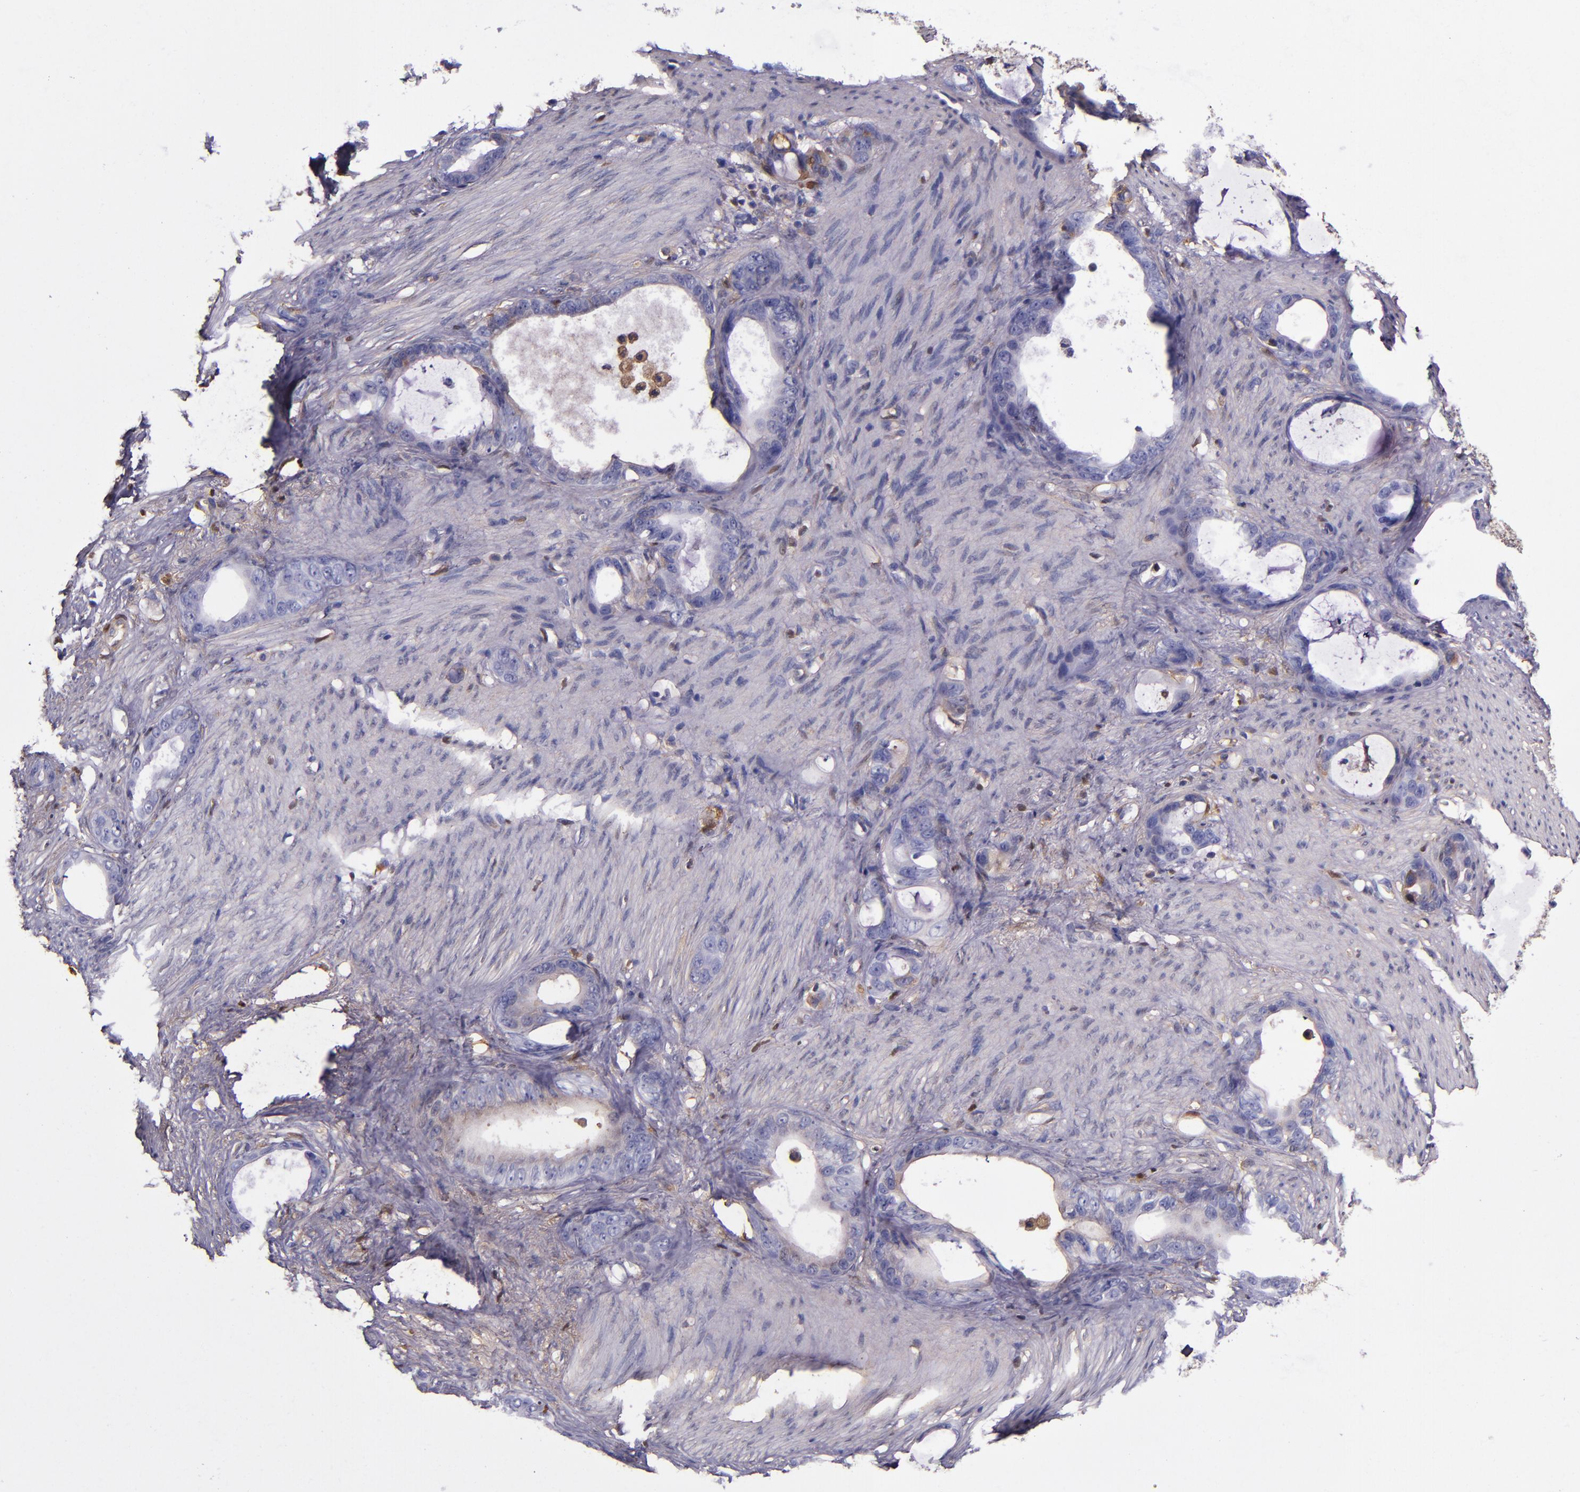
{"staining": {"intensity": "negative", "quantity": "none", "location": "none"}, "tissue": "stomach cancer", "cell_type": "Tumor cells", "image_type": "cancer", "snomed": [{"axis": "morphology", "description": "Adenocarcinoma, NOS"}, {"axis": "topography", "description": "Stomach"}], "caption": "An IHC micrograph of stomach adenocarcinoma is shown. There is no staining in tumor cells of stomach adenocarcinoma.", "gene": "CLEC3B", "patient": {"sex": "female", "age": 75}}